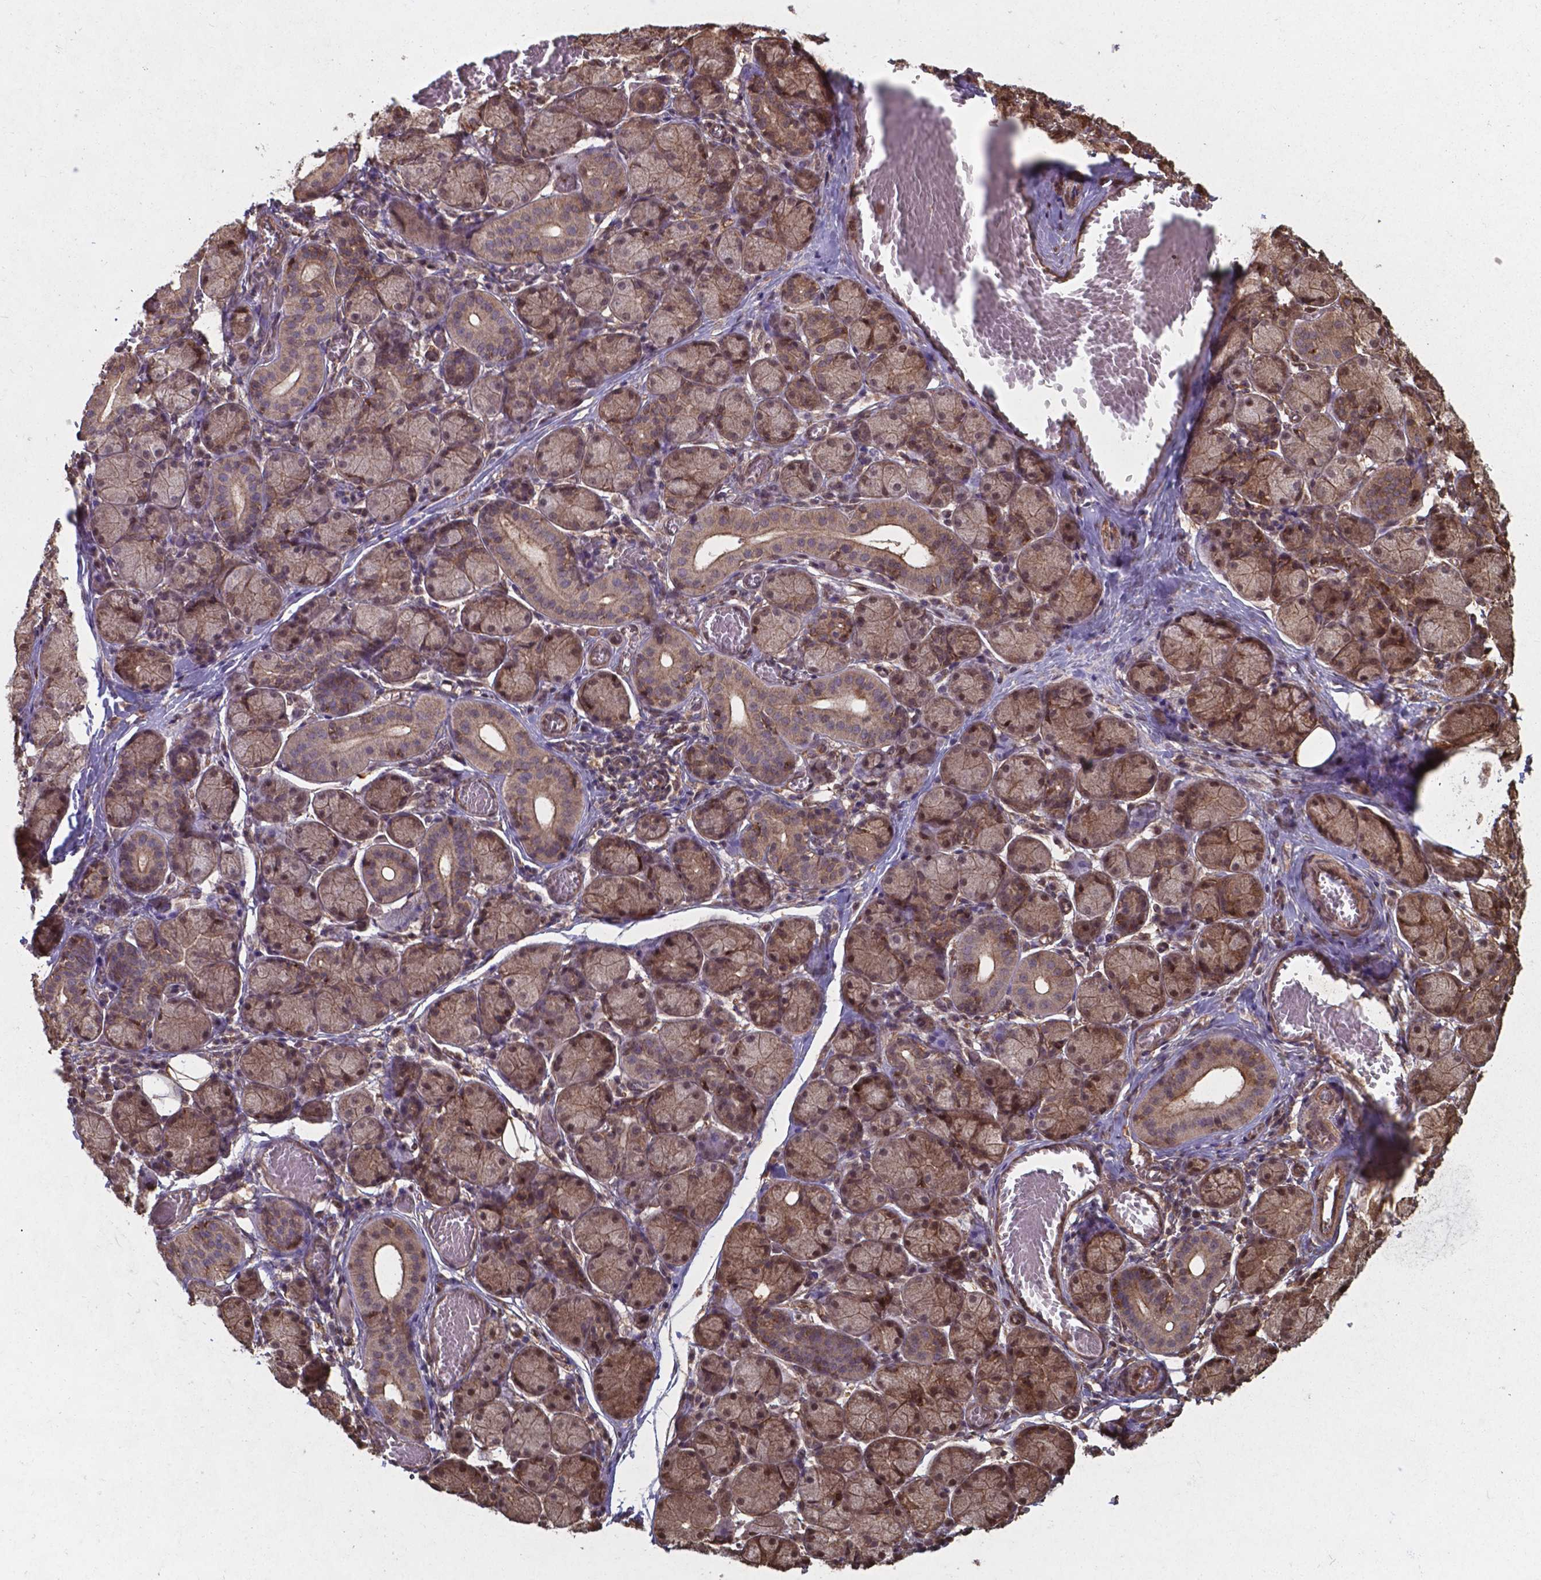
{"staining": {"intensity": "moderate", "quantity": ">75%", "location": "cytoplasmic/membranous,nuclear"}, "tissue": "salivary gland", "cell_type": "Glandular cells", "image_type": "normal", "snomed": [{"axis": "morphology", "description": "Normal tissue, NOS"}, {"axis": "topography", "description": "Salivary gland"}, {"axis": "topography", "description": "Peripheral nerve tissue"}], "caption": "Glandular cells reveal moderate cytoplasmic/membranous,nuclear staining in about >75% of cells in normal salivary gland. (Stains: DAB in brown, nuclei in blue, Microscopy: brightfield microscopy at high magnification).", "gene": "CHP2", "patient": {"sex": "female", "age": 24}}